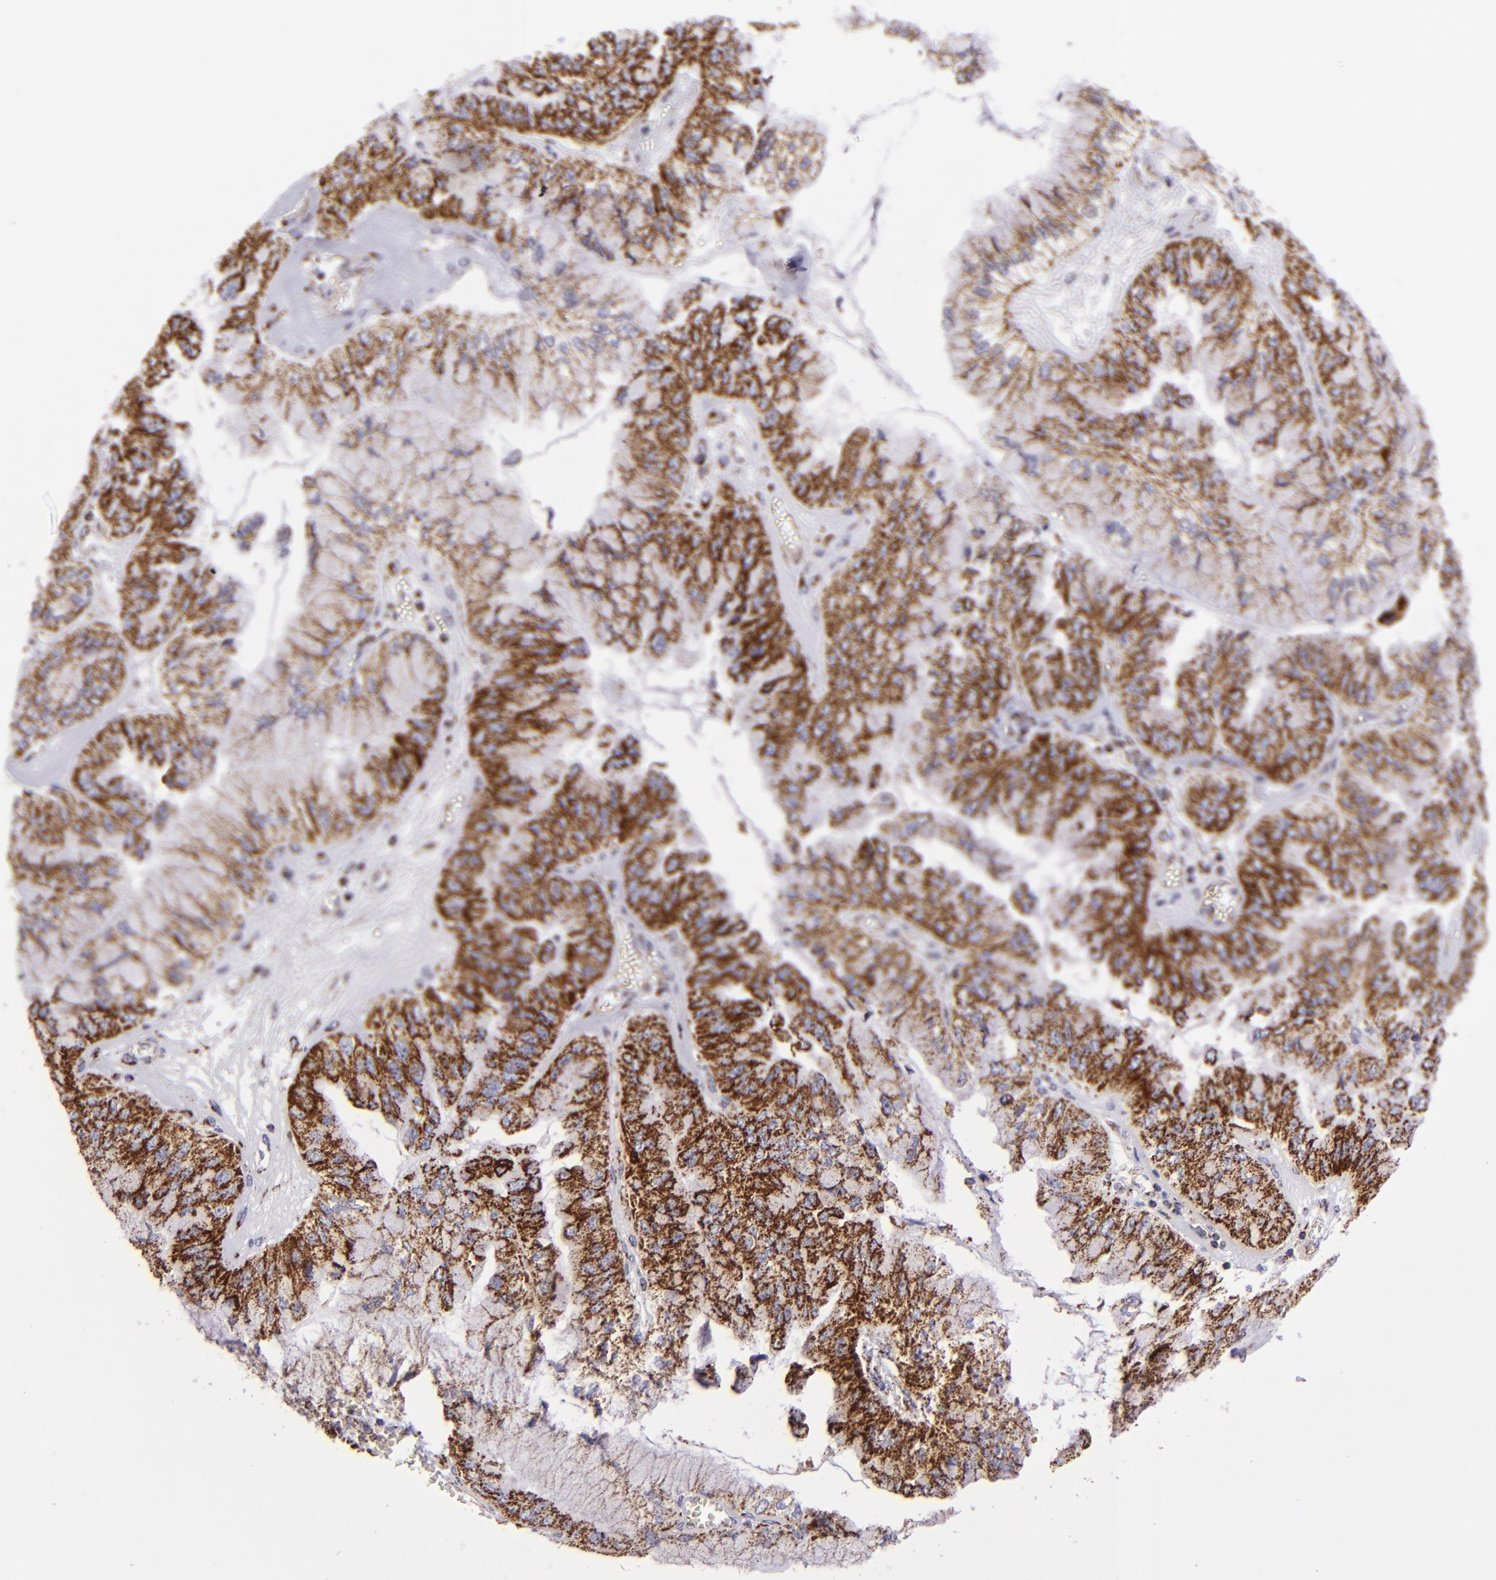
{"staining": {"intensity": "moderate", "quantity": "25%-75%", "location": "cytoplasmic/membranous"}, "tissue": "liver cancer", "cell_type": "Tumor cells", "image_type": "cancer", "snomed": [{"axis": "morphology", "description": "Cholangiocarcinoma"}, {"axis": "topography", "description": "Liver"}], "caption": "IHC image of human cholangiocarcinoma (liver) stained for a protein (brown), which exhibits medium levels of moderate cytoplasmic/membranous expression in approximately 25%-75% of tumor cells.", "gene": "HSPD1", "patient": {"sex": "female", "age": 79}}